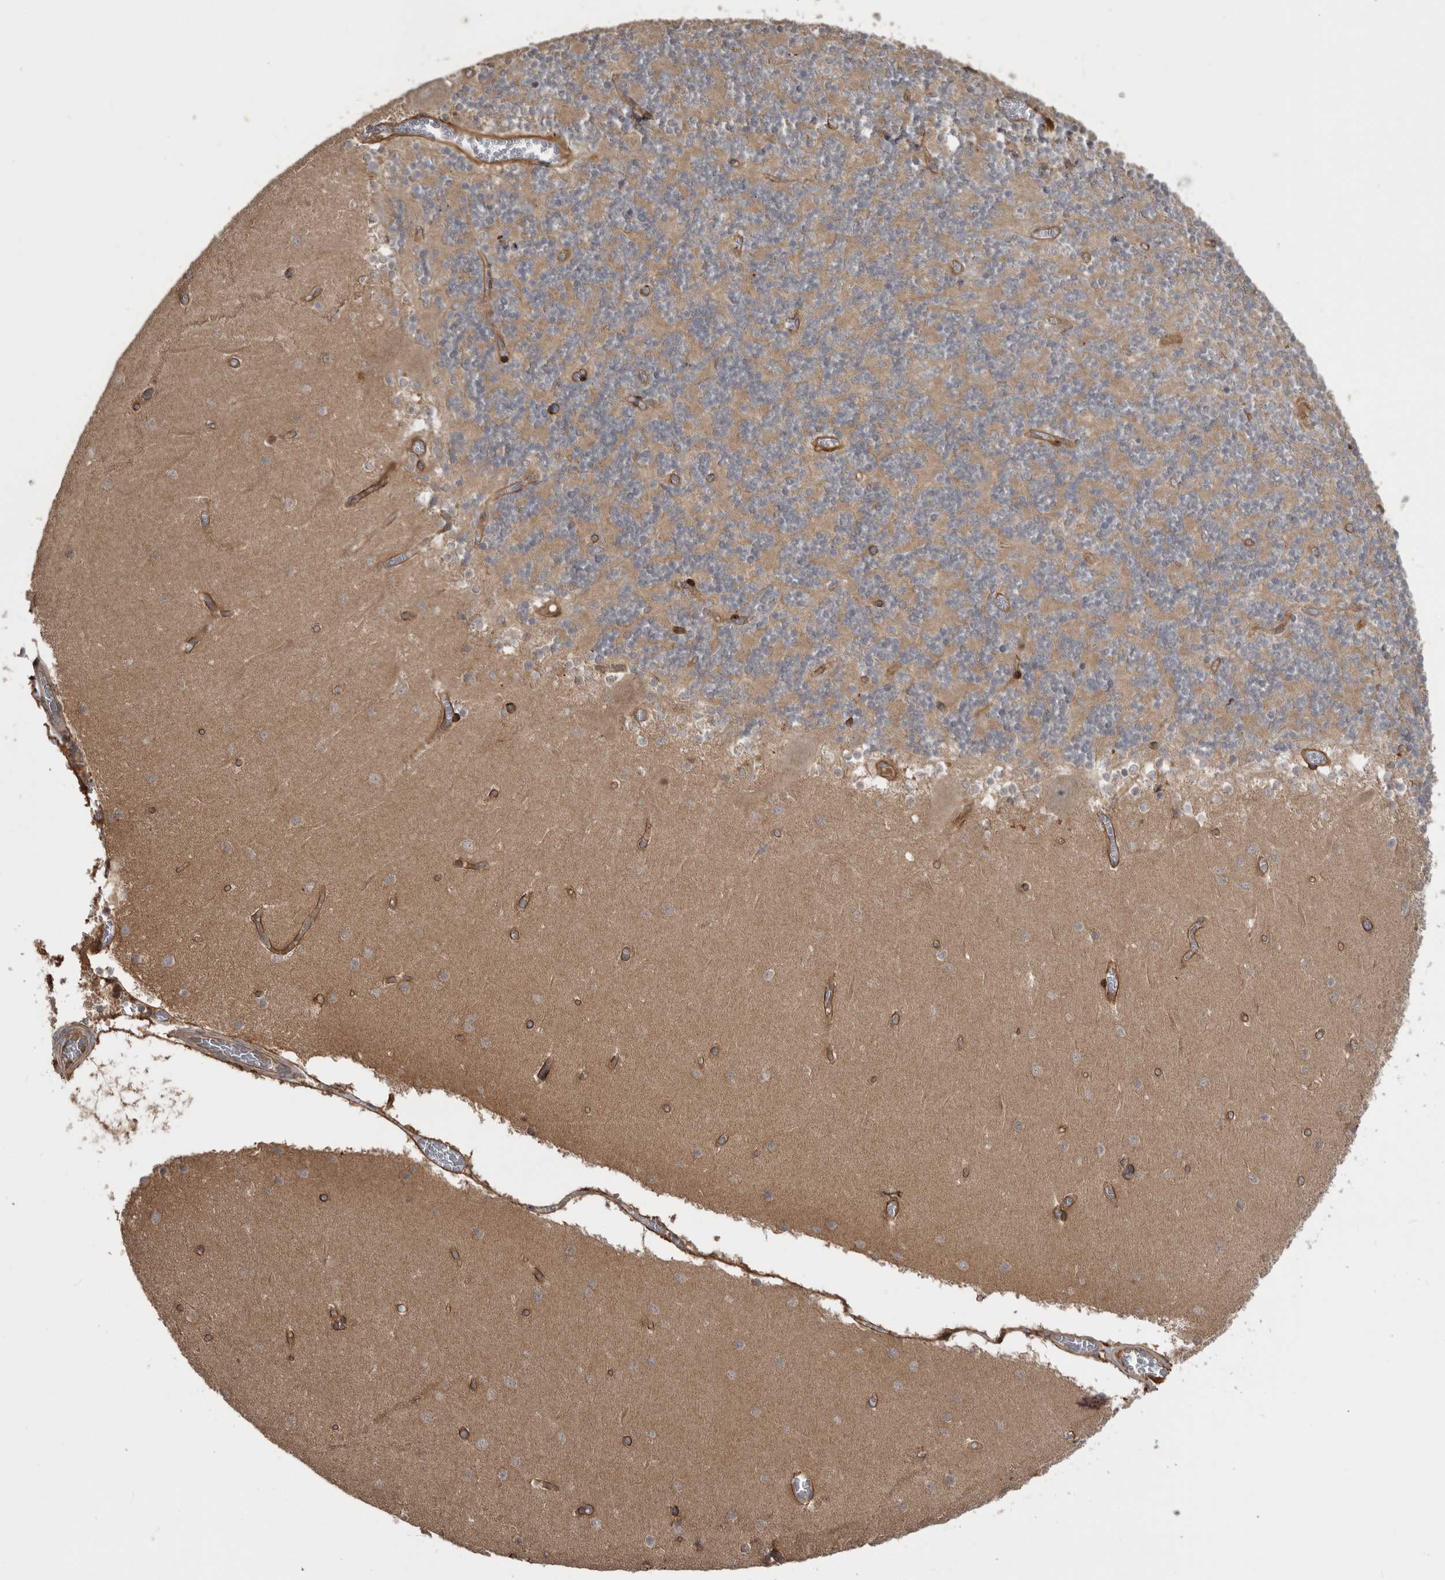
{"staining": {"intensity": "weak", "quantity": "25%-75%", "location": "cytoplasmic/membranous"}, "tissue": "cerebellum", "cell_type": "Cells in granular layer", "image_type": "normal", "snomed": [{"axis": "morphology", "description": "Normal tissue, NOS"}, {"axis": "topography", "description": "Cerebellum"}], "caption": "The photomicrograph exhibits staining of unremarkable cerebellum, revealing weak cytoplasmic/membranous protein staining (brown color) within cells in granular layer. (Brightfield microscopy of DAB IHC at high magnification).", "gene": "RAB3GAP2", "patient": {"sex": "female", "age": 28}}